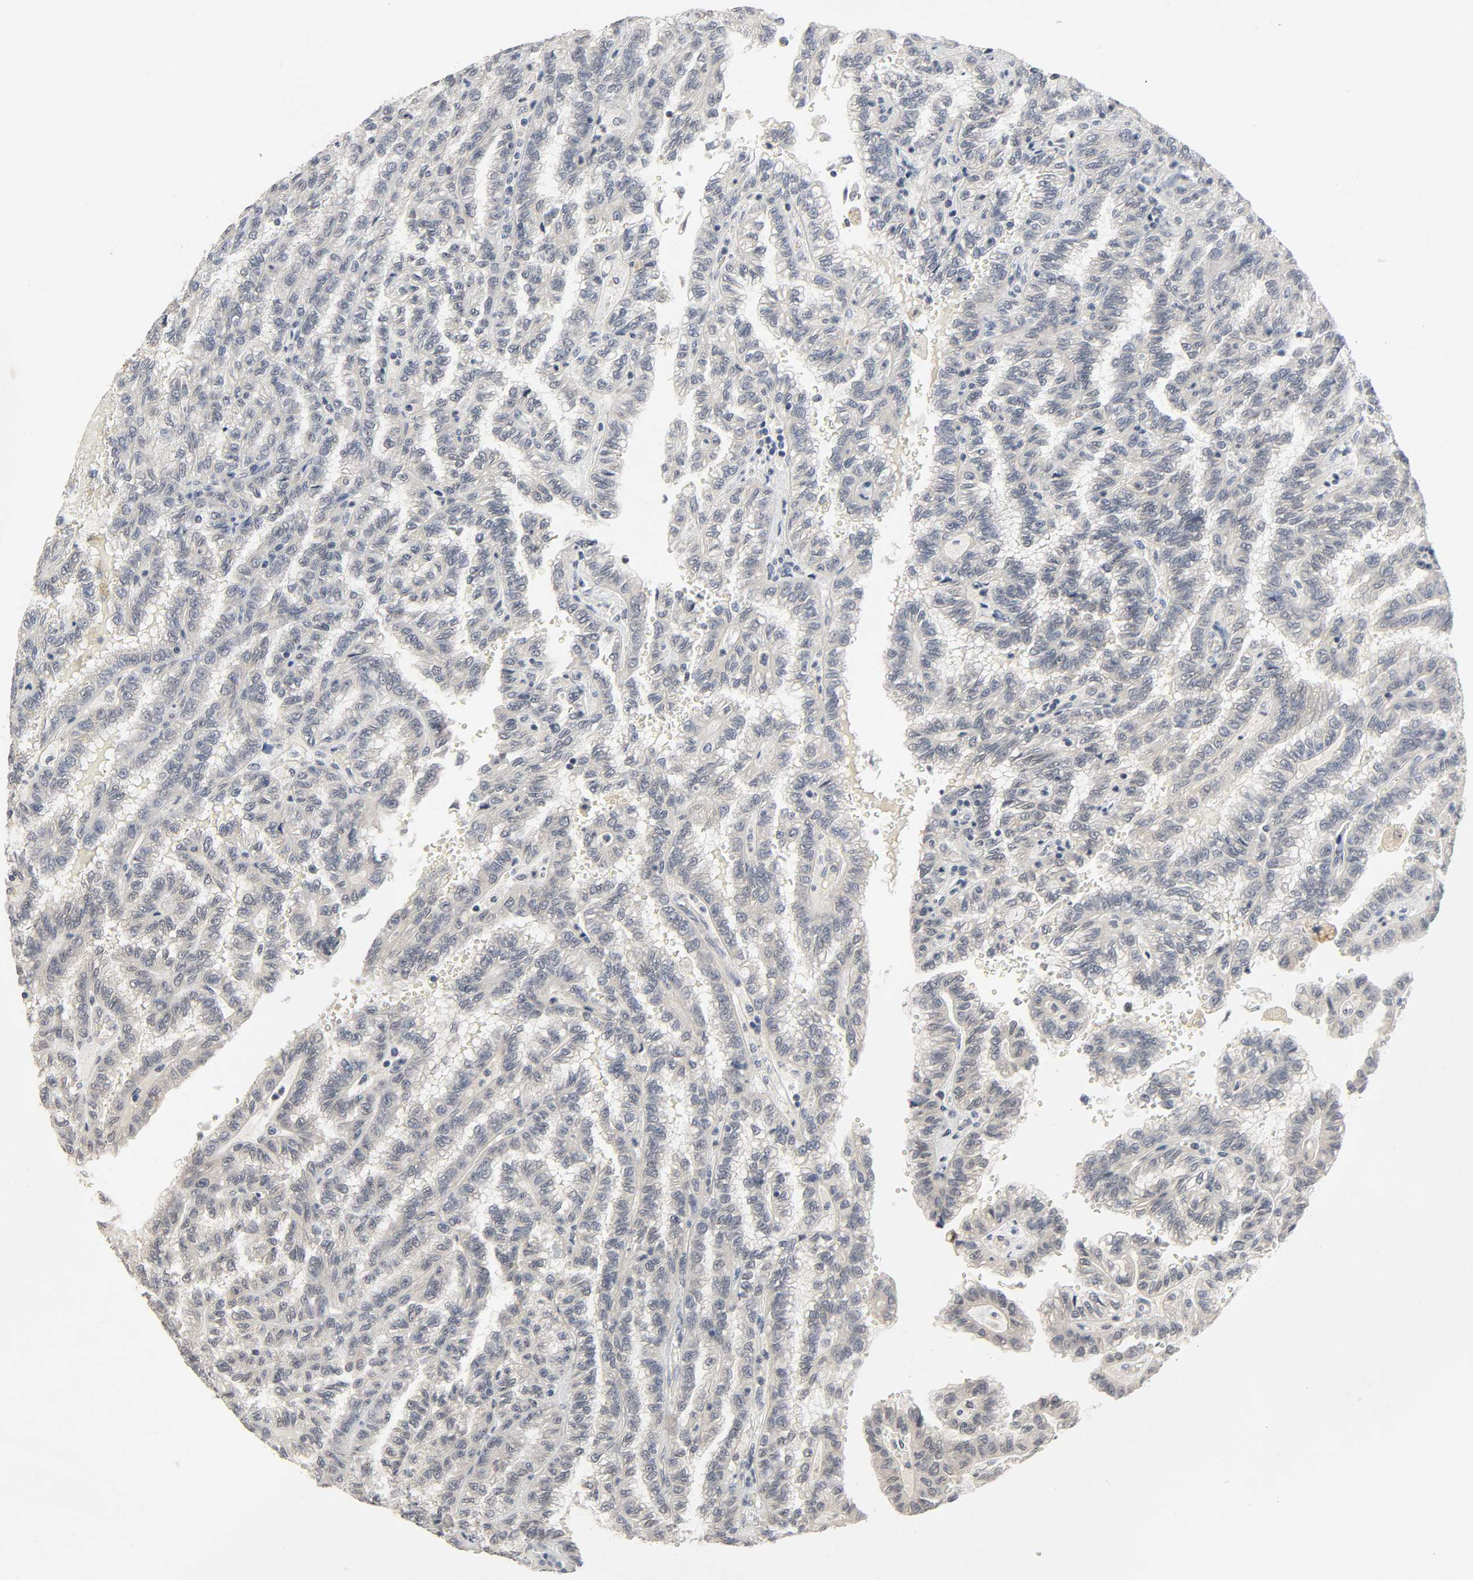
{"staining": {"intensity": "negative", "quantity": "none", "location": "none"}, "tissue": "renal cancer", "cell_type": "Tumor cells", "image_type": "cancer", "snomed": [{"axis": "morphology", "description": "Inflammation, NOS"}, {"axis": "morphology", "description": "Adenocarcinoma, NOS"}, {"axis": "topography", "description": "Kidney"}], "caption": "Adenocarcinoma (renal) stained for a protein using immunohistochemistry (IHC) demonstrates no staining tumor cells.", "gene": "MAPKAPK5", "patient": {"sex": "male", "age": 68}}